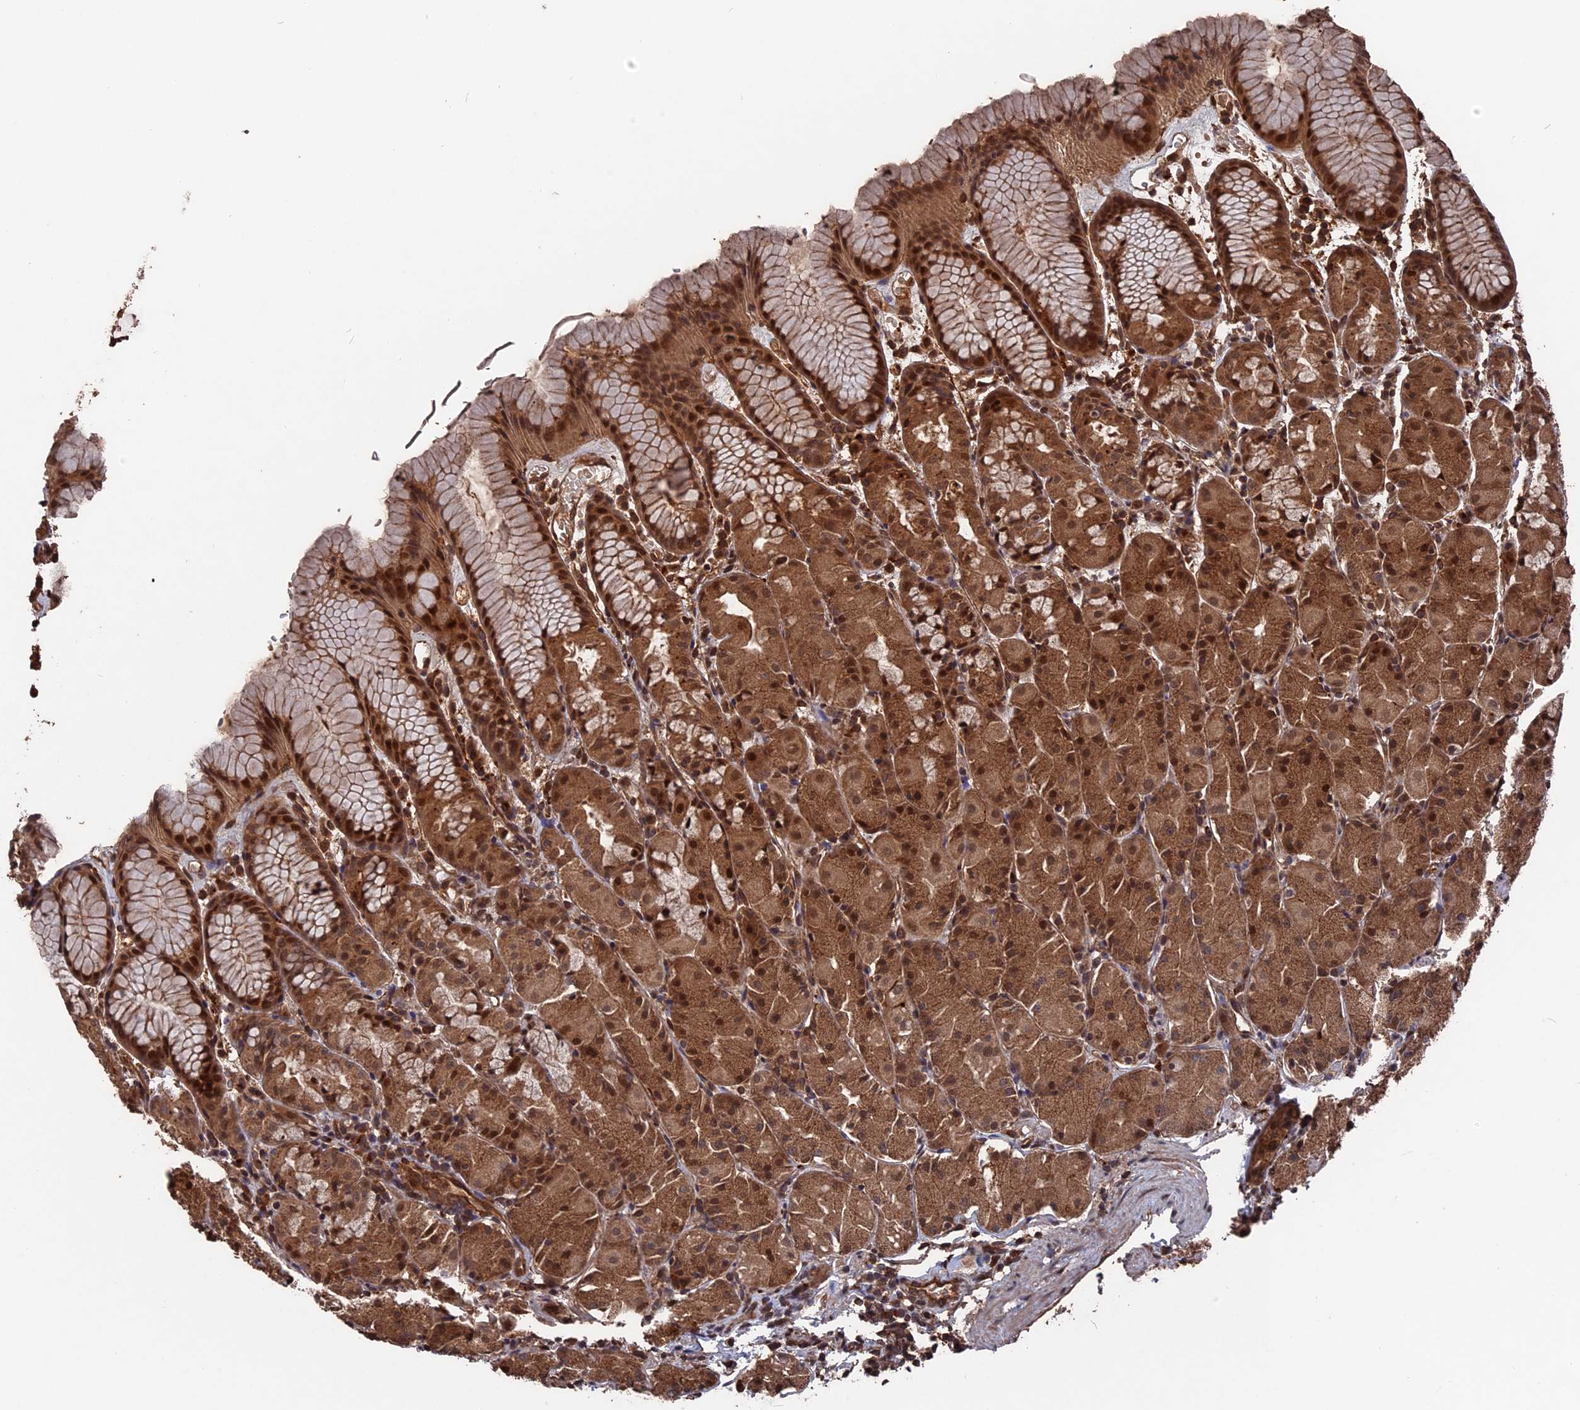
{"staining": {"intensity": "strong", "quantity": ">75%", "location": "cytoplasmic/membranous,nuclear"}, "tissue": "stomach", "cell_type": "Glandular cells", "image_type": "normal", "snomed": [{"axis": "morphology", "description": "Normal tissue, NOS"}, {"axis": "topography", "description": "Stomach, upper"}], "caption": "Immunohistochemistry (DAB) staining of normal human stomach exhibits strong cytoplasmic/membranous,nuclear protein staining in about >75% of glandular cells. Immunohistochemistry (ihc) stains the protein of interest in brown and the nuclei are stained blue.", "gene": "TELO2", "patient": {"sex": "male", "age": 47}}